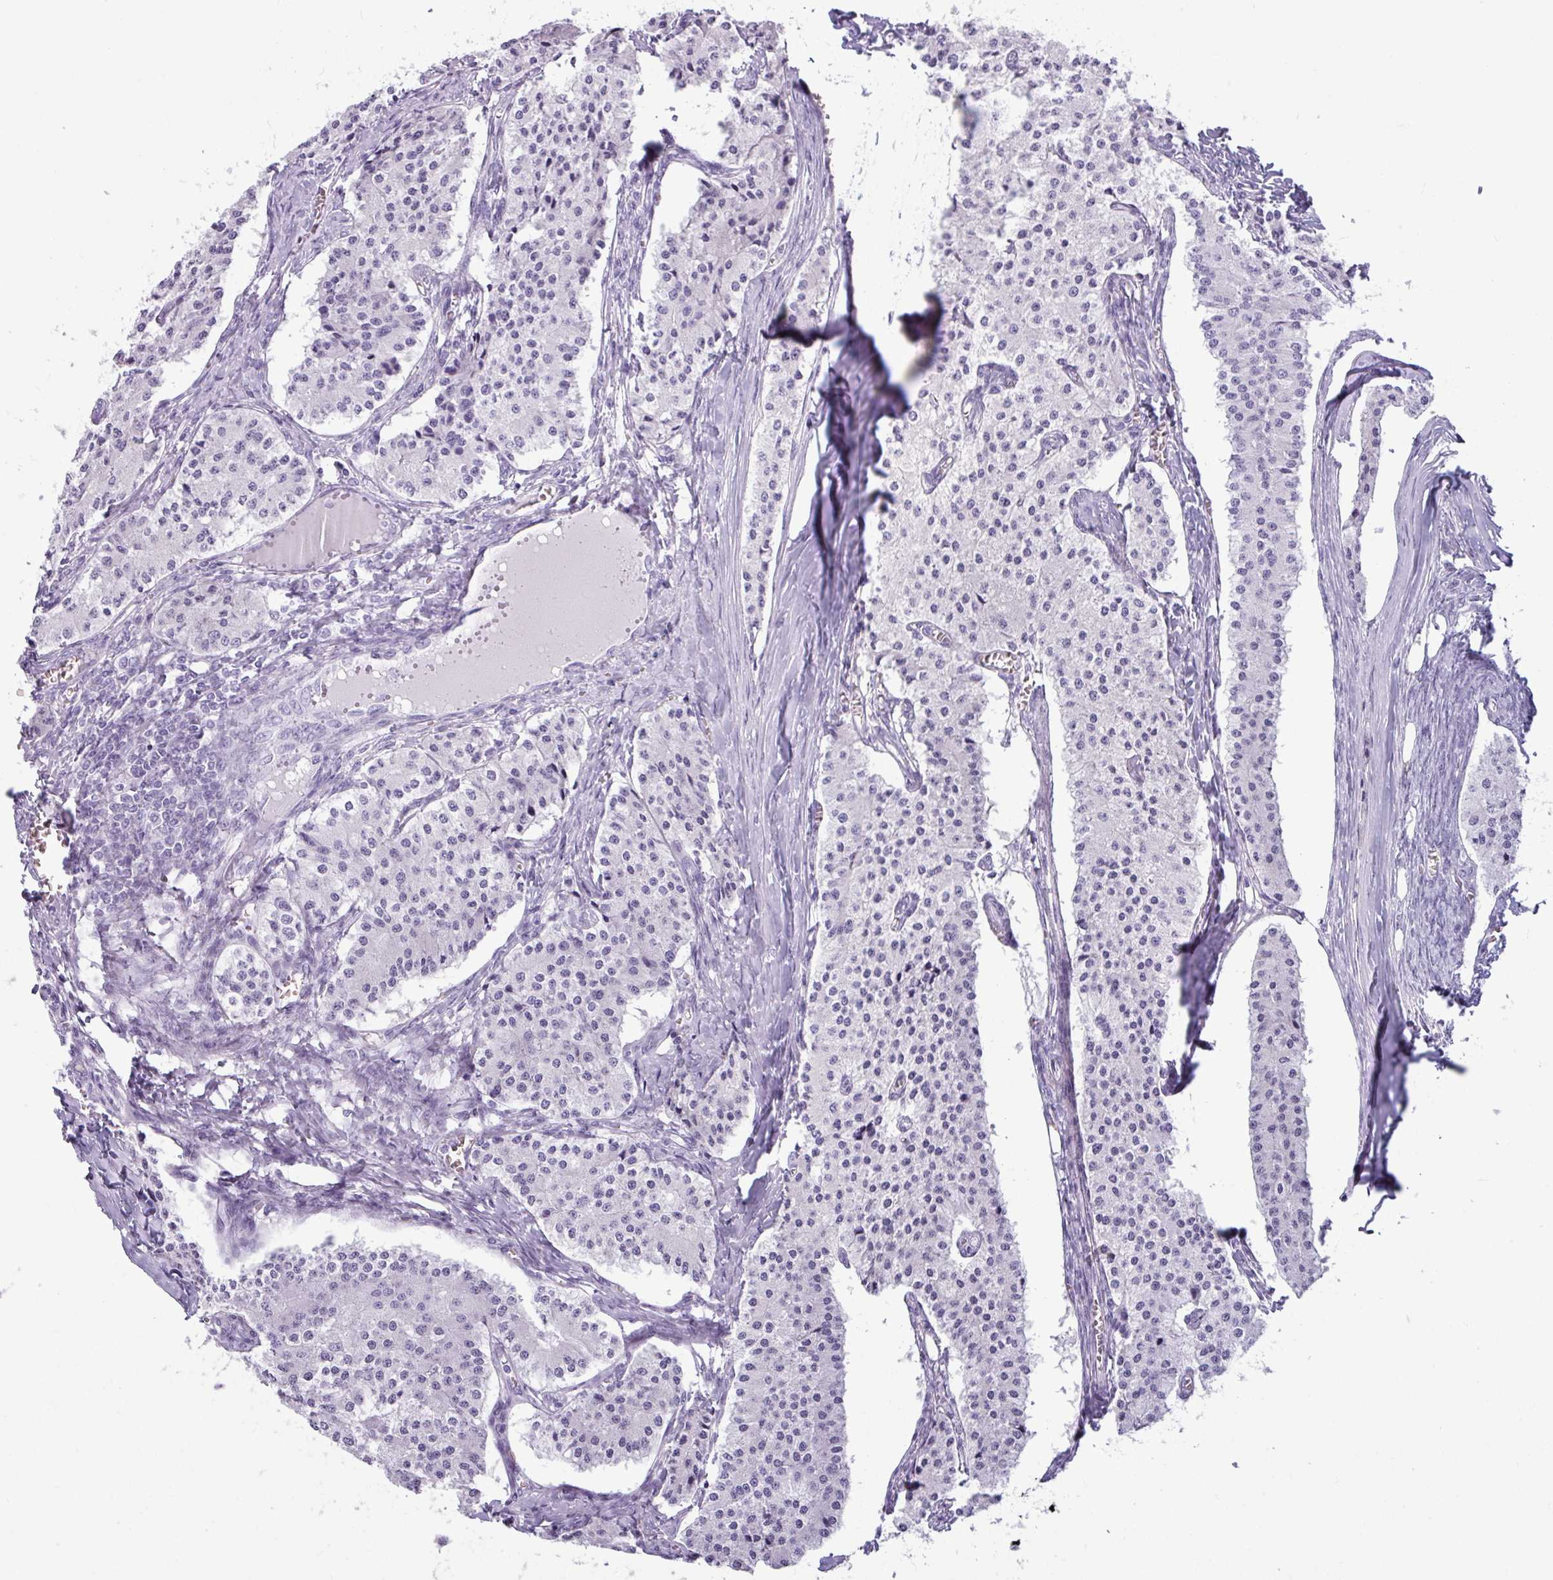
{"staining": {"intensity": "negative", "quantity": "none", "location": "none"}, "tissue": "carcinoid", "cell_type": "Tumor cells", "image_type": "cancer", "snomed": [{"axis": "morphology", "description": "Carcinoid, malignant, NOS"}, {"axis": "topography", "description": "Colon"}], "caption": "This micrograph is of carcinoid stained with immunohistochemistry (IHC) to label a protein in brown with the nuclei are counter-stained blue. There is no positivity in tumor cells. (Stains: DAB immunohistochemistry with hematoxylin counter stain, Microscopy: brightfield microscopy at high magnification).", "gene": "CRYBB2", "patient": {"sex": "female", "age": 52}}